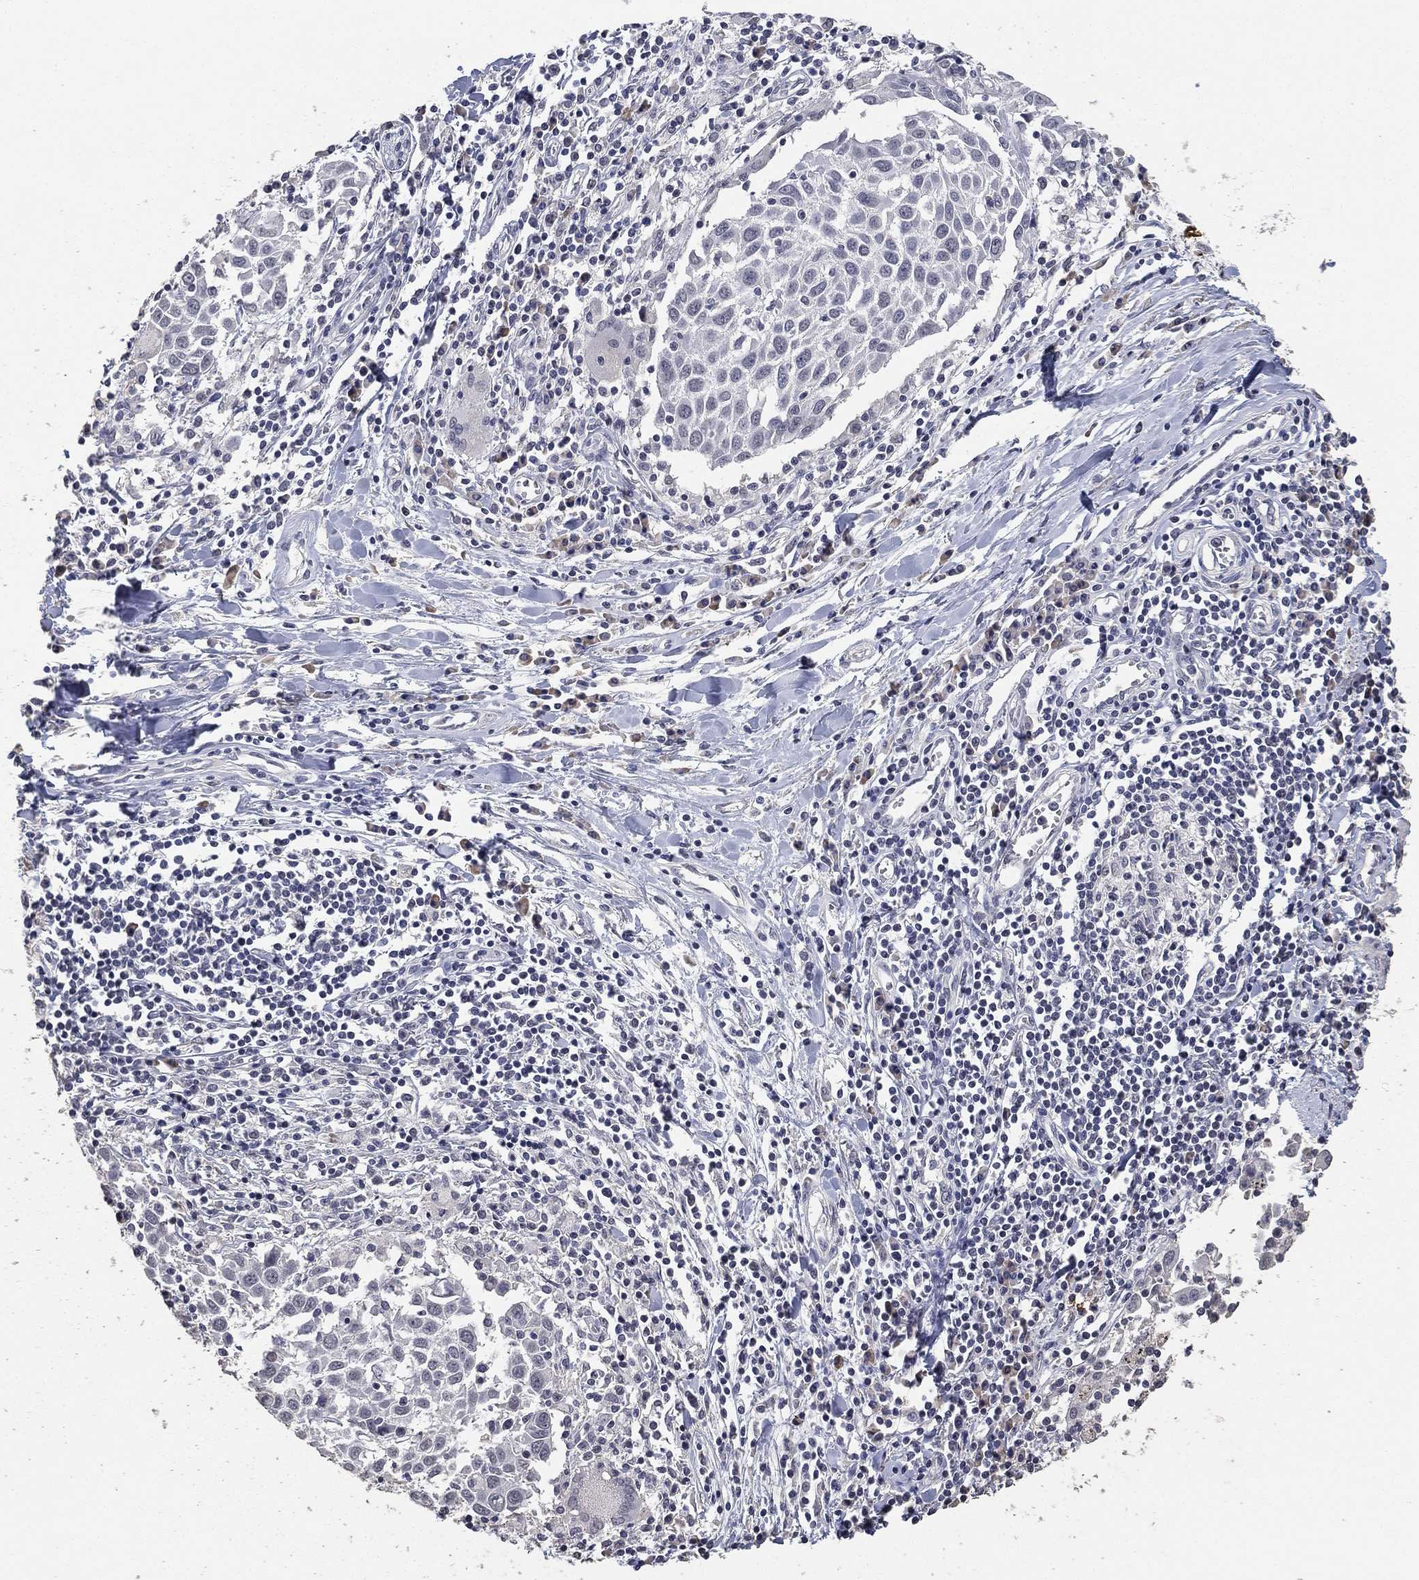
{"staining": {"intensity": "negative", "quantity": "none", "location": "none"}, "tissue": "lung cancer", "cell_type": "Tumor cells", "image_type": "cancer", "snomed": [{"axis": "morphology", "description": "Squamous cell carcinoma, NOS"}, {"axis": "topography", "description": "Lung"}], "caption": "DAB immunohistochemical staining of lung cancer (squamous cell carcinoma) shows no significant staining in tumor cells.", "gene": "DSG1", "patient": {"sex": "male", "age": 57}}